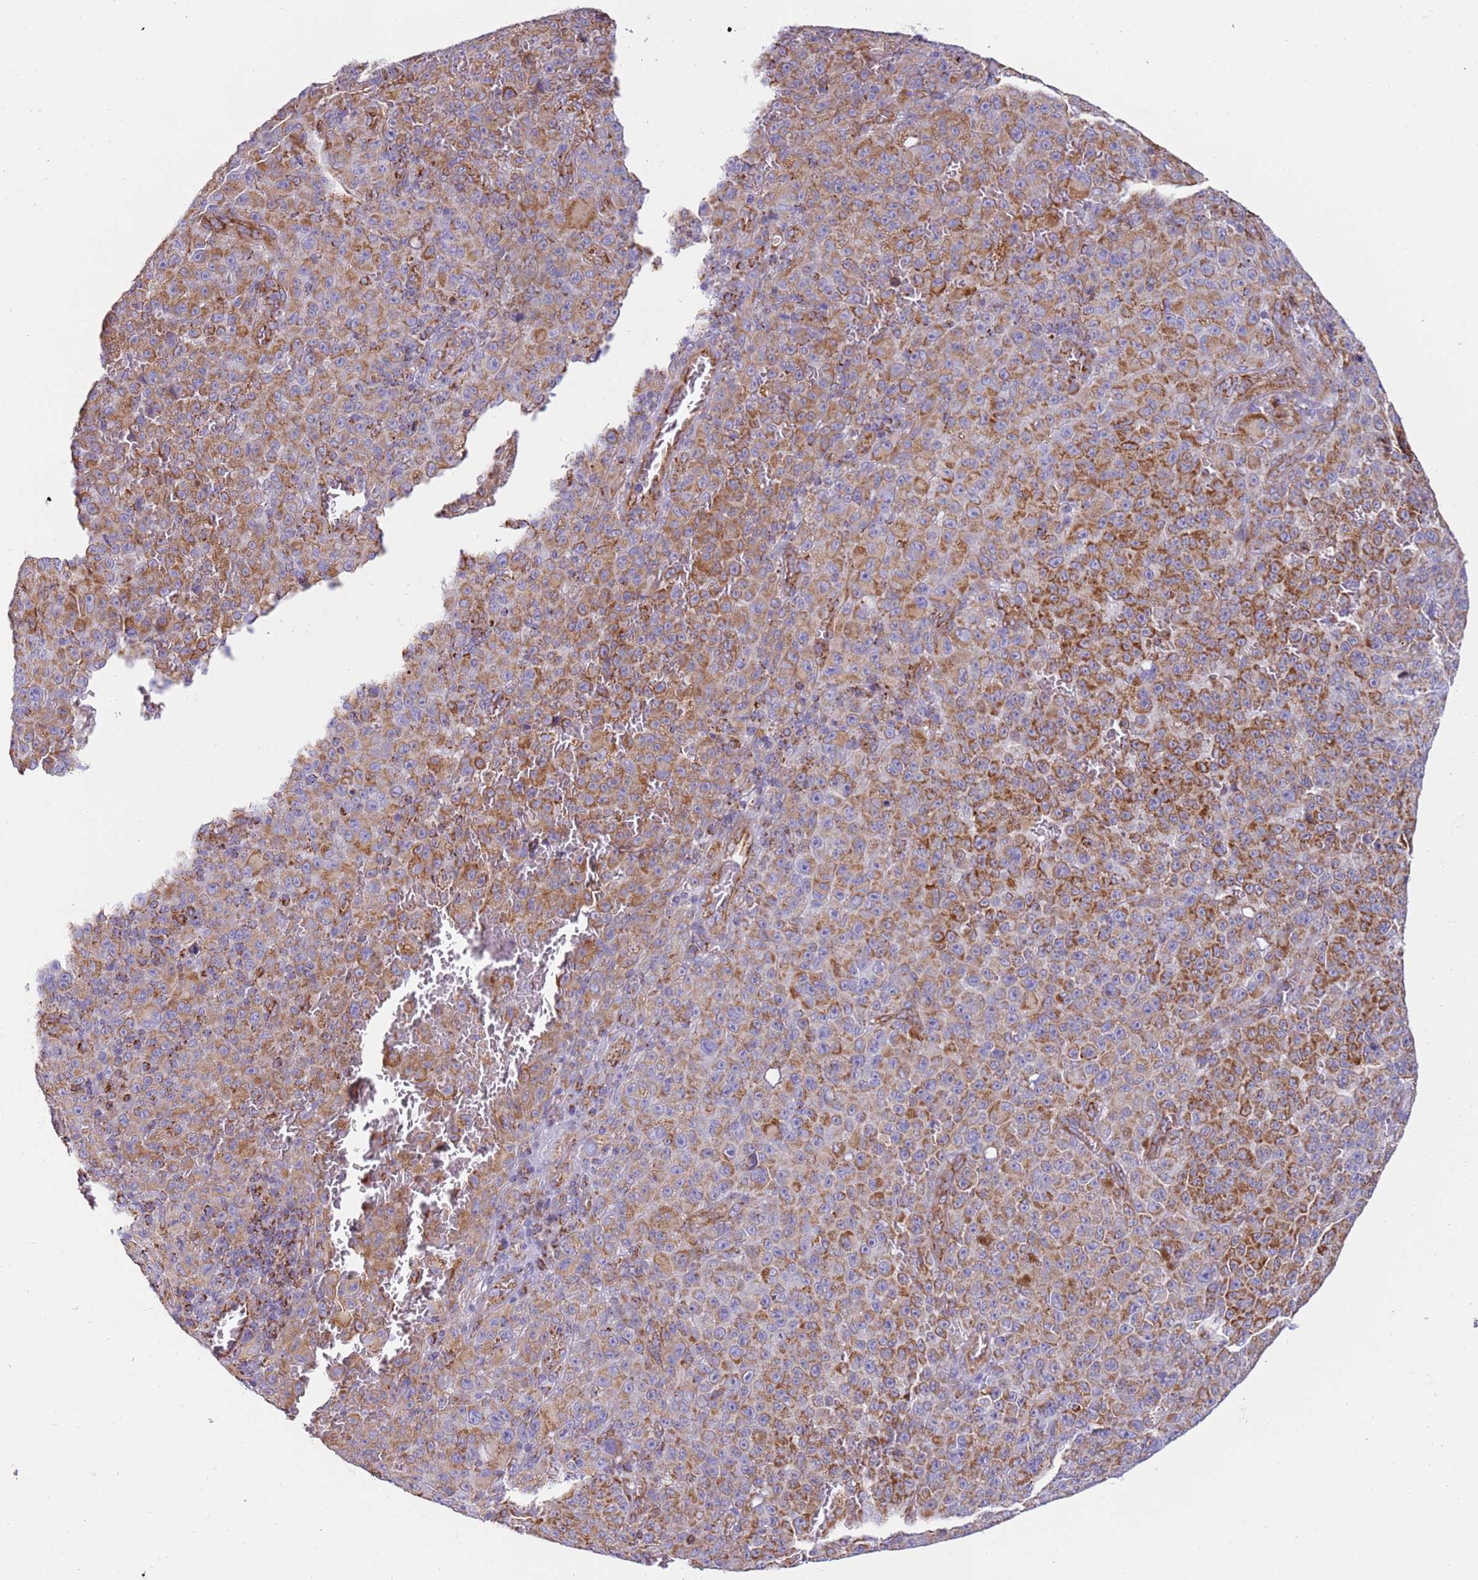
{"staining": {"intensity": "moderate", "quantity": ">75%", "location": "cytoplasmic/membranous"}, "tissue": "melanoma", "cell_type": "Tumor cells", "image_type": "cancer", "snomed": [{"axis": "morphology", "description": "Malignant melanoma, NOS"}, {"axis": "topography", "description": "Skin"}], "caption": "Protein expression analysis of melanoma reveals moderate cytoplasmic/membranous expression in approximately >75% of tumor cells. The staining was performed using DAB (3,3'-diaminobenzidine) to visualize the protein expression in brown, while the nuclei were stained in blue with hematoxylin (Magnification: 20x).", "gene": "MRPL20", "patient": {"sex": "female", "age": 82}}